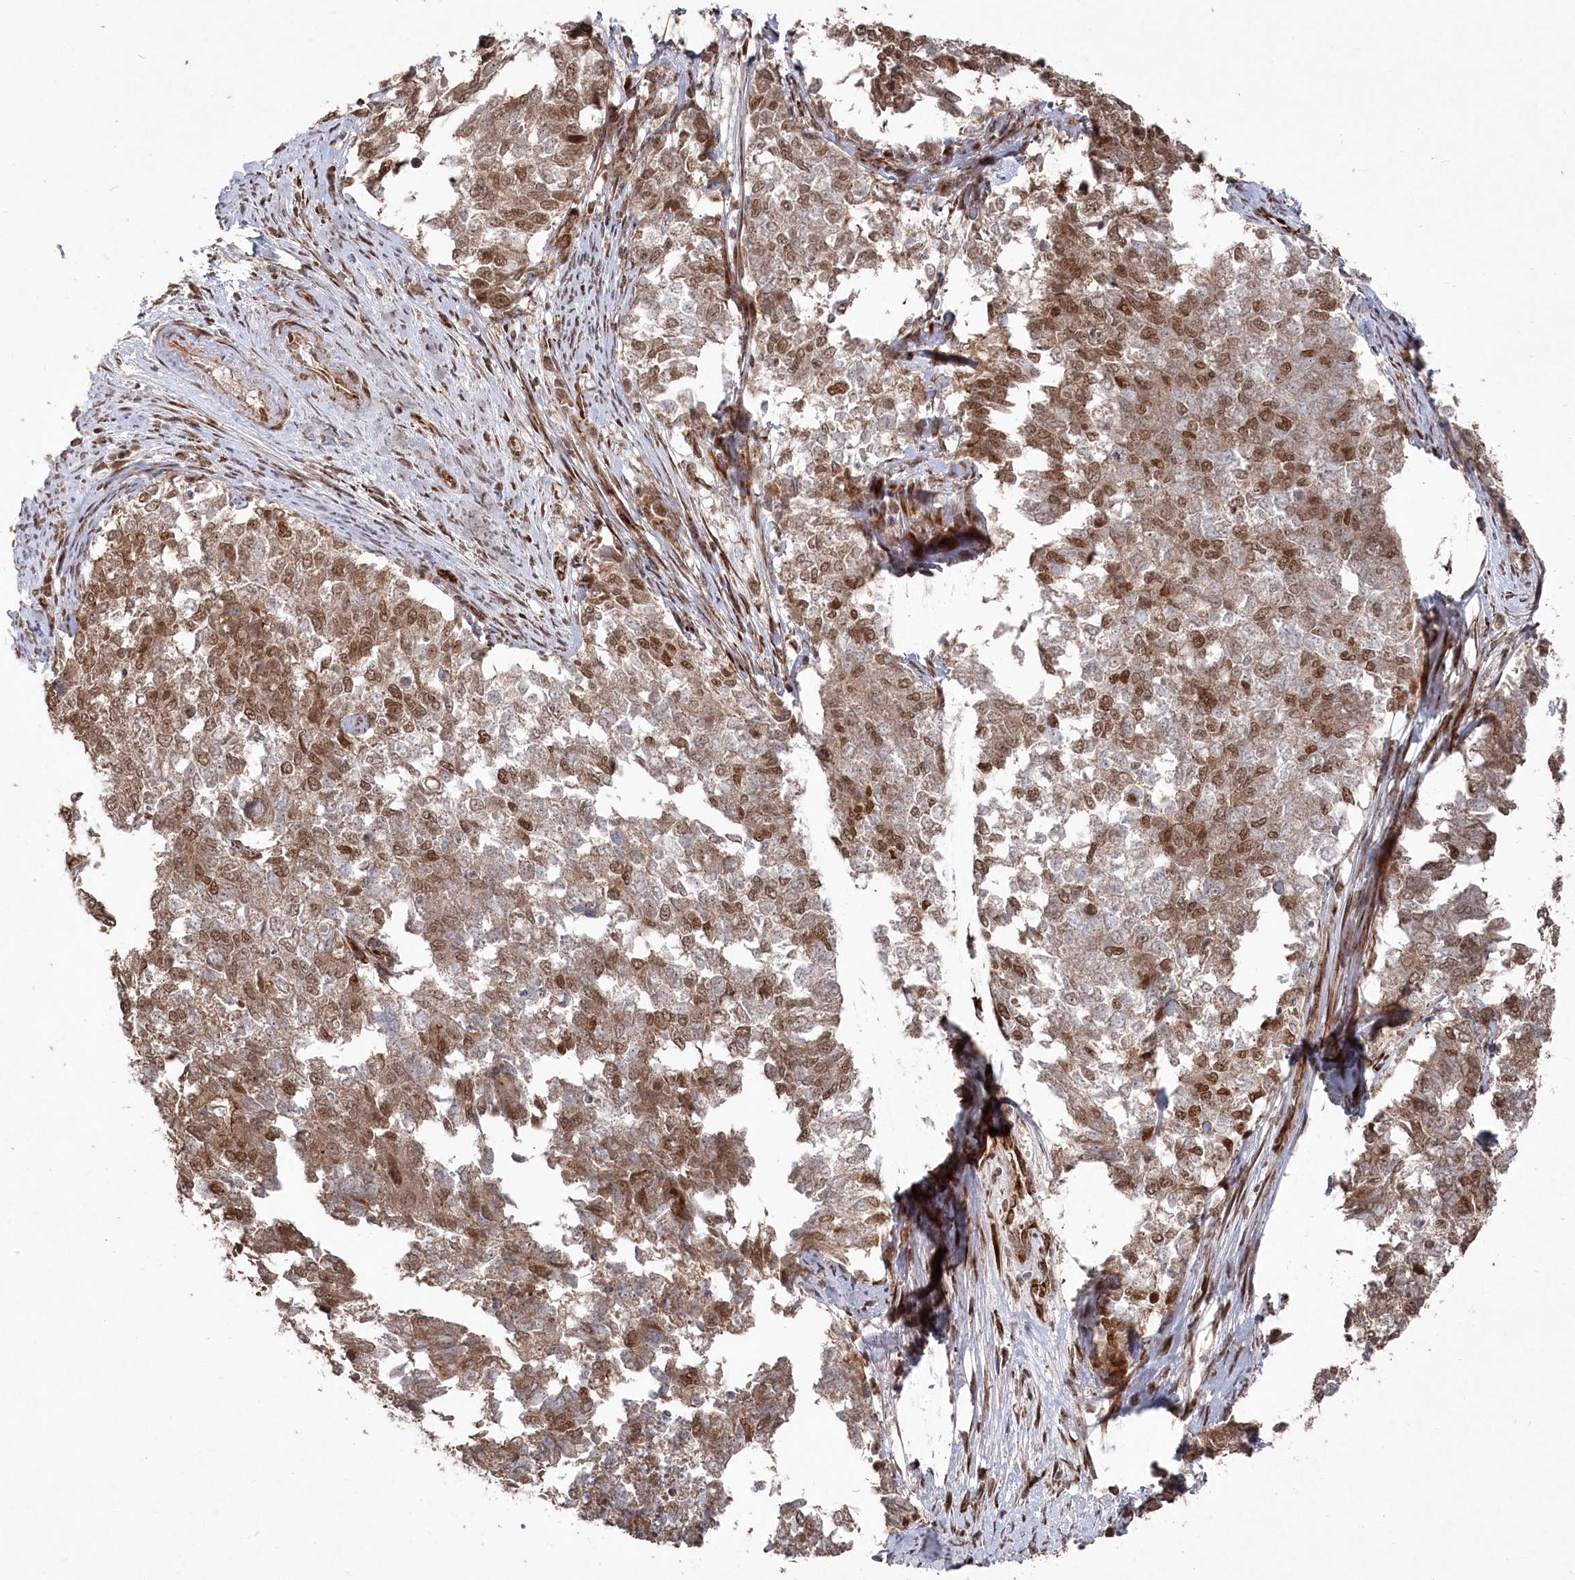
{"staining": {"intensity": "moderate", "quantity": ">75%", "location": "nuclear"}, "tissue": "cervical cancer", "cell_type": "Tumor cells", "image_type": "cancer", "snomed": [{"axis": "morphology", "description": "Squamous cell carcinoma, NOS"}, {"axis": "topography", "description": "Cervix"}], "caption": "Cervical squamous cell carcinoma stained with a brown dye displays moderate nuclear positive staining in about >75% of tumor cells.", "gene": "POLR3A", "patient": {"sex": "female", "age": 63}}